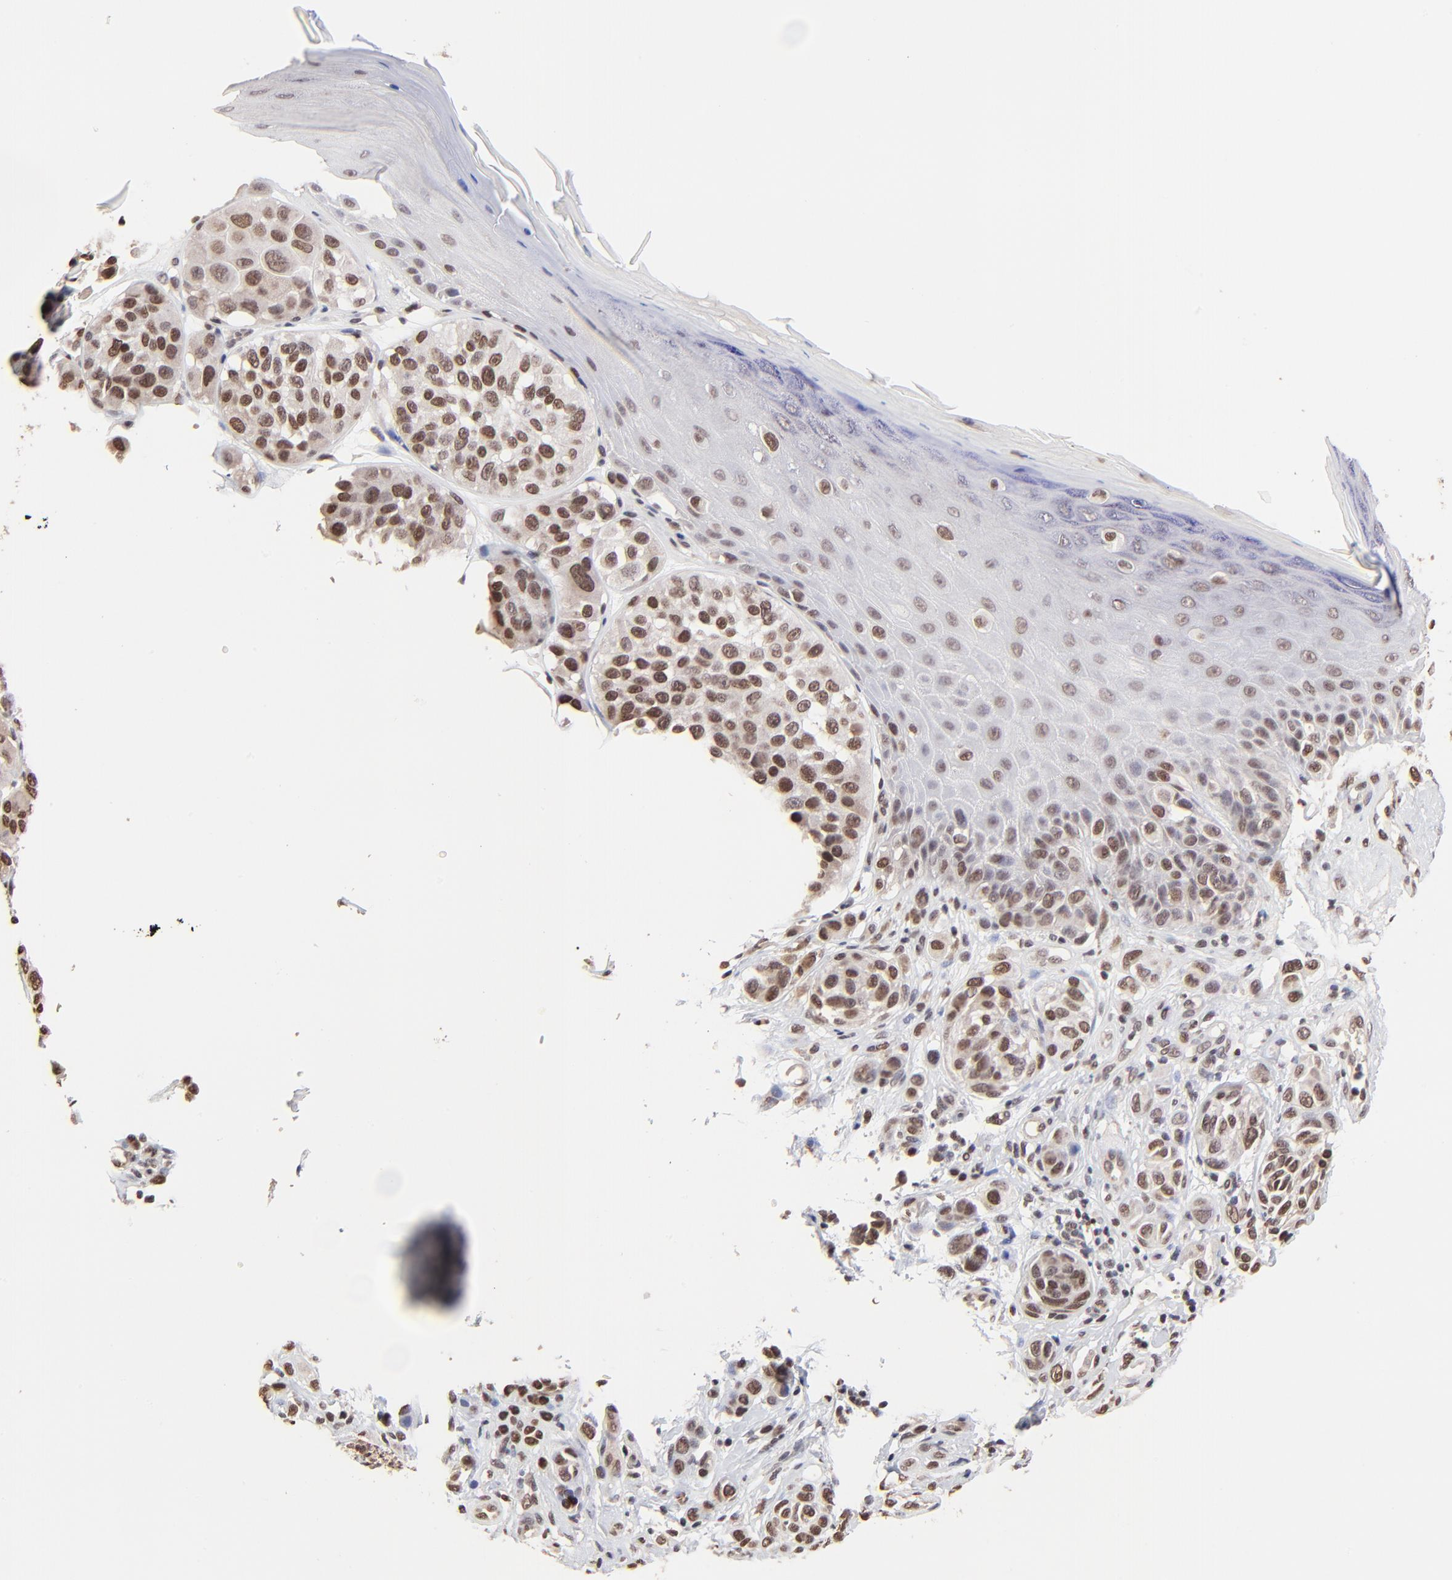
{"staining": {"intensity": "moderate", "quantity": ">75%", "location": "nuclear"}, "tissue": "melanoma", "cell_type": "Tumor cells", "image_type": "cancer", "snomed": [{"axis": "morphology", "description": "Malignant melanoma, NOS"}, {"axis": "topography", "description": "Skin"}], "caption": "Moderate nuclear positivity is seen in about >75% of tumor cells in melanoma.", "gene": "DSN1", "patient": {"sex": "male", "age": 57}}